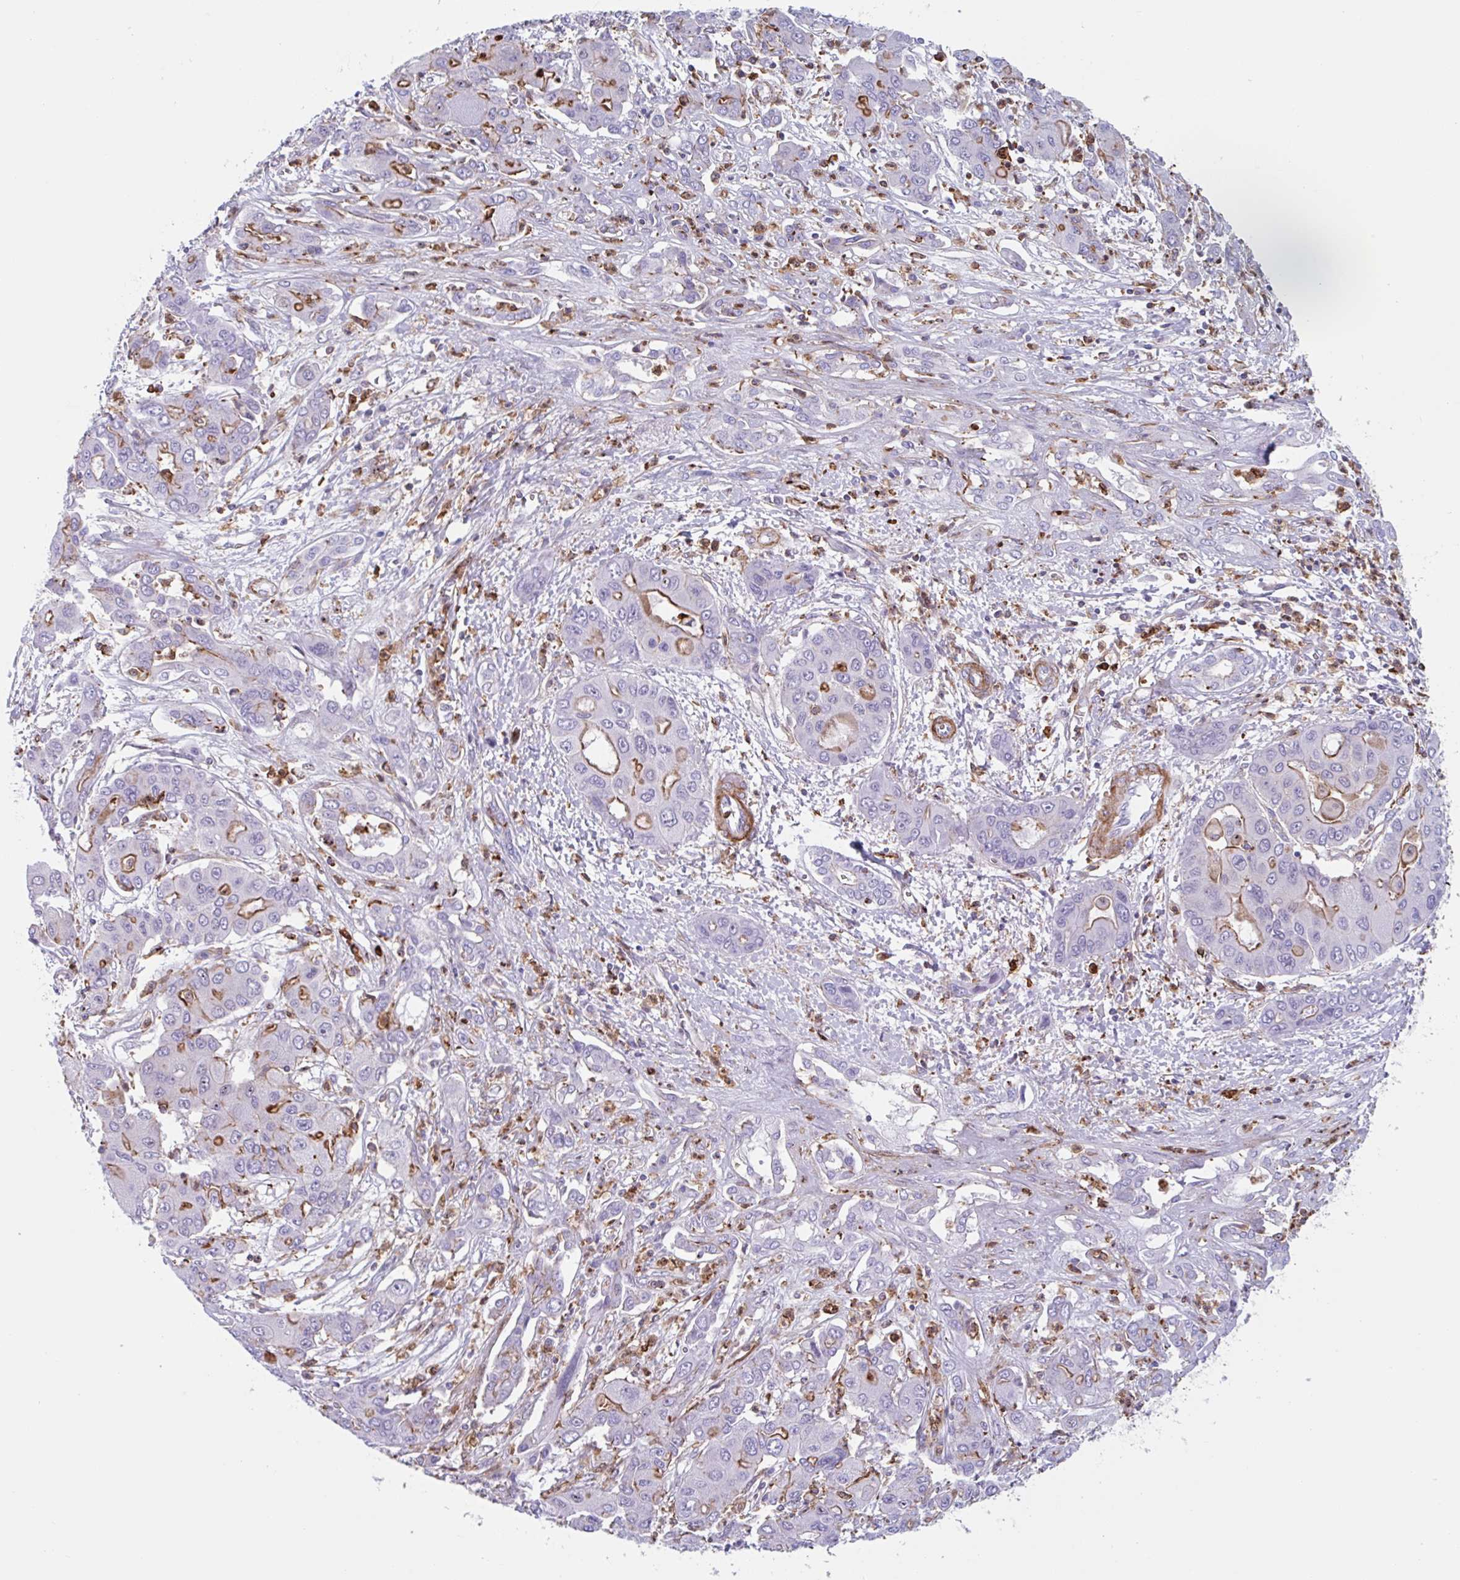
{"staining": {"intensity": "moderate", "quantity": "<25%", "location": "cytoplasmic/membranous"}, "tissue": "liver cancer", "cell_type": "Tumor cells", "image_type": "cancer", "snomed": [{"axis": "morphology", "description": "Cholangiocarcinoma"}, {"axis": "topography", "description": "Liver"}], "caption": "Approximately <25% of tumor cells in liver cholangiocarcinoma reveal moderate cytoplasmic/membranous protein expression as visualized by brown immunohistochemical staining.", "gene": "EFHD1", "patient": {"sex": "male", "age": 67}}